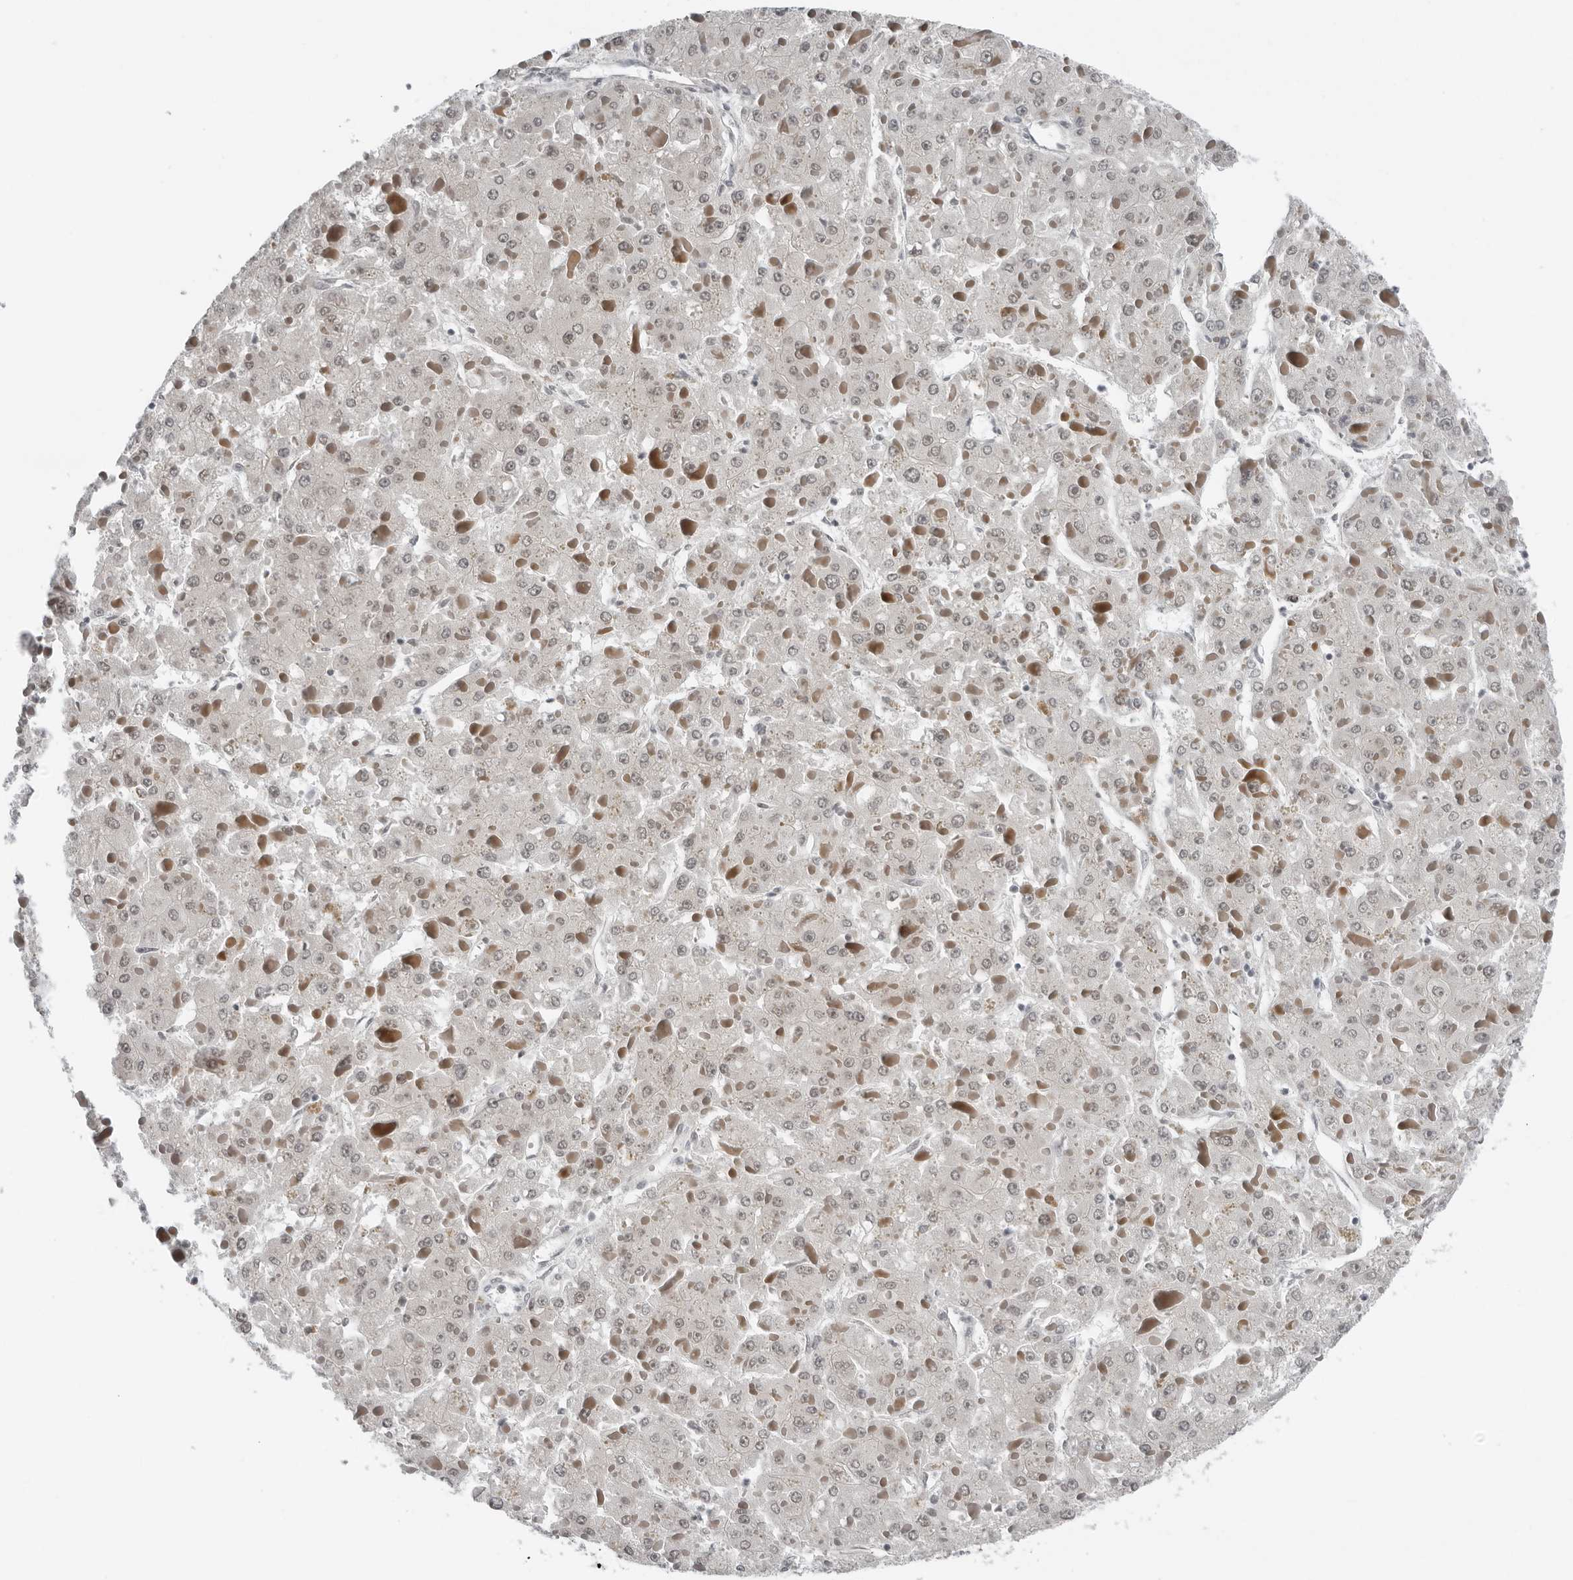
{"staining": {"intensity": "negative", "quantity": "none", "location": "none"}, "tissue": "liver cancer", "cell_type": "Tumor cells", "image_type": "cancer", "snomed": [{"axis": "morphology", "description": "Carcinoma, Hepatocellular, NOS"}, {"axis": "topography", "description": "Liver"}], "caption": "Immunohistochemistry histopathology image of human liver hepatocellular carcinoma stained for a protein (brown), which shows no expression in tumor cells. Brightfield microscopy of immunohistochemistry (IHC) stained with DAB (brown) and hematoxylin (blue), captured at high magnification.", "gene": "PPP1R42", "patient": {"sex": "female", "age": 73}}